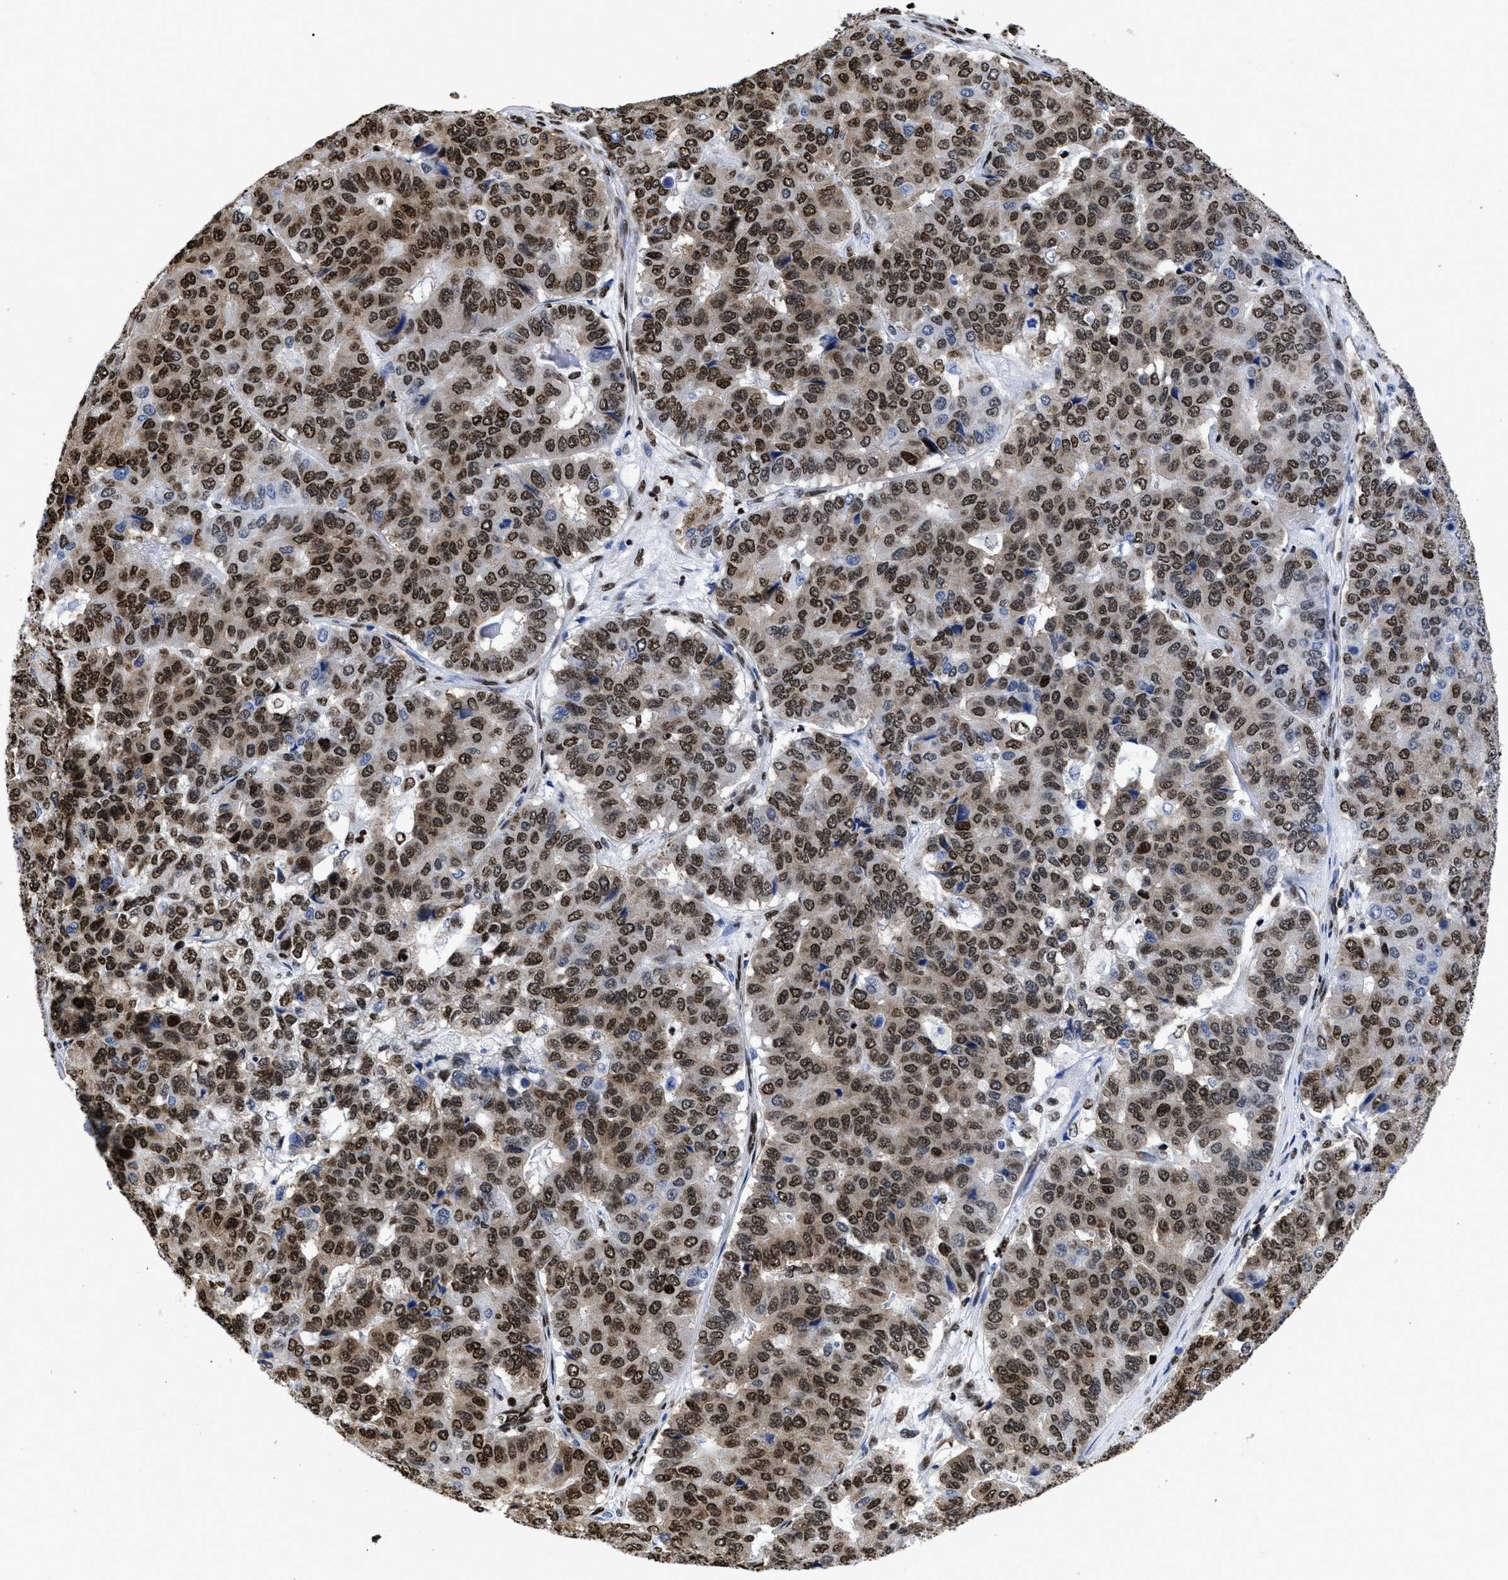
{"staining": {"intensity": "strong", "quantity": ">75%", "location": "cytoplasmic/membranous,nuclear"}, "tissue": "pancreatic cancer", "cell_type": "Tumor cells", "image_type": "cancer", "snomed": [{"axis": "morphology", "description": "Adenocarcinoma, NOS"}, {"axis": "topography", "description": "Pancreas"}], "caption": "This is a micrograph of immunohistochemistry (IHC) staining of adenocarcinoma (pancreatic), which shows strong expression in the cytoplasmic/membranous and nuclear of tumor cells.", "gene": "CALHM3", "patient": {"sex": "male", "age": 50}}